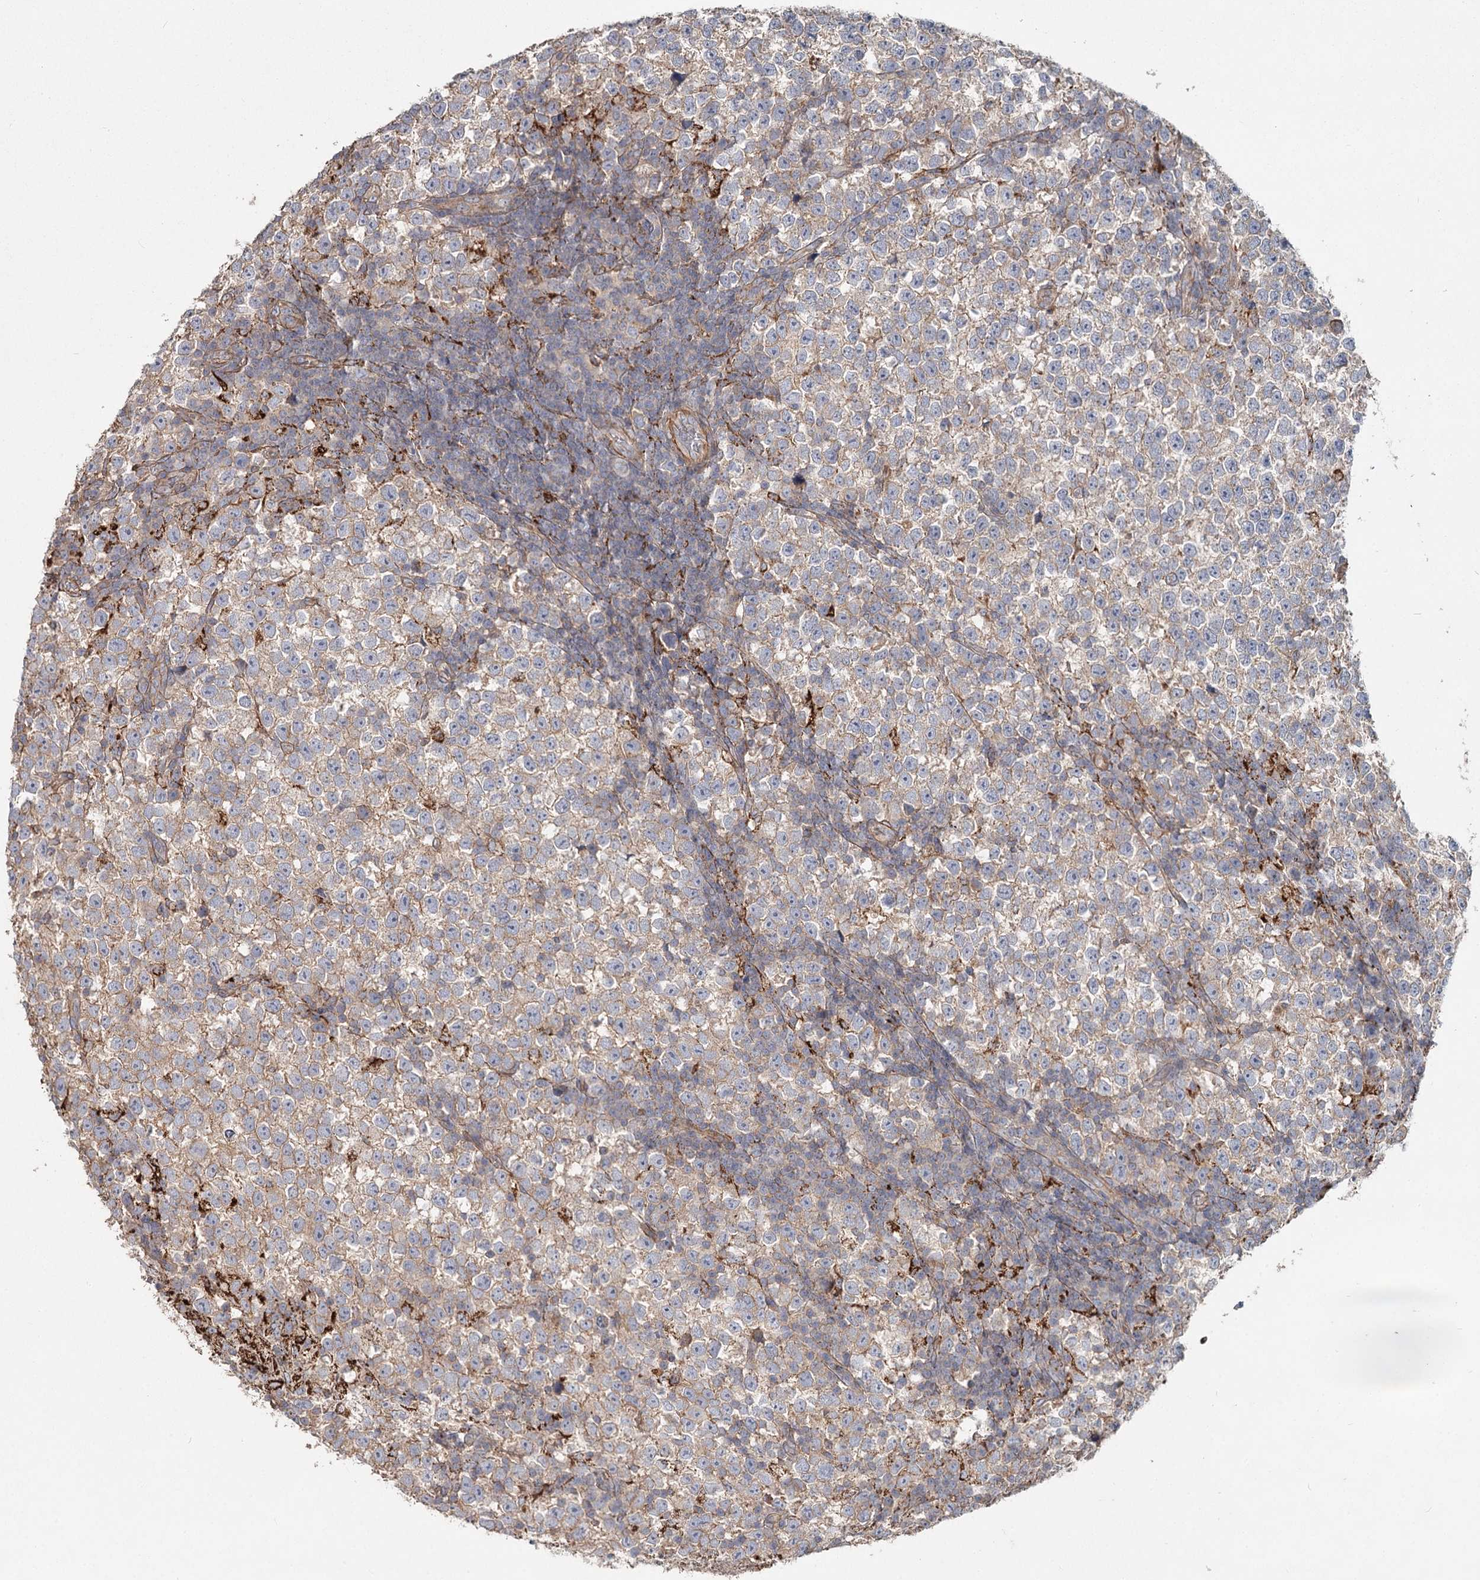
{"staining": {"intensity": "weak", "quantity": "25%-75%", "location": "cytoplasmic/membranous"}, "tissue": "testis cancer", "cell_type": "Tumor cells", "image_type": "cancer", "snomed": [{"axis": "morphology", "description": "Normal tissue, NOS"}, {"axis": "morphology", "description": "Seminoma, NOS"}, {"axis": "topography", "description": "Testis"}], "caption": "This micrograph reveals IHC staining of testis seminoma, with low weak cytoplasmic/membranous positivity in about 25%-75% of tumor cells.", "gene": "DHRS9", "patient": {"sex": "male", "age": 43}}